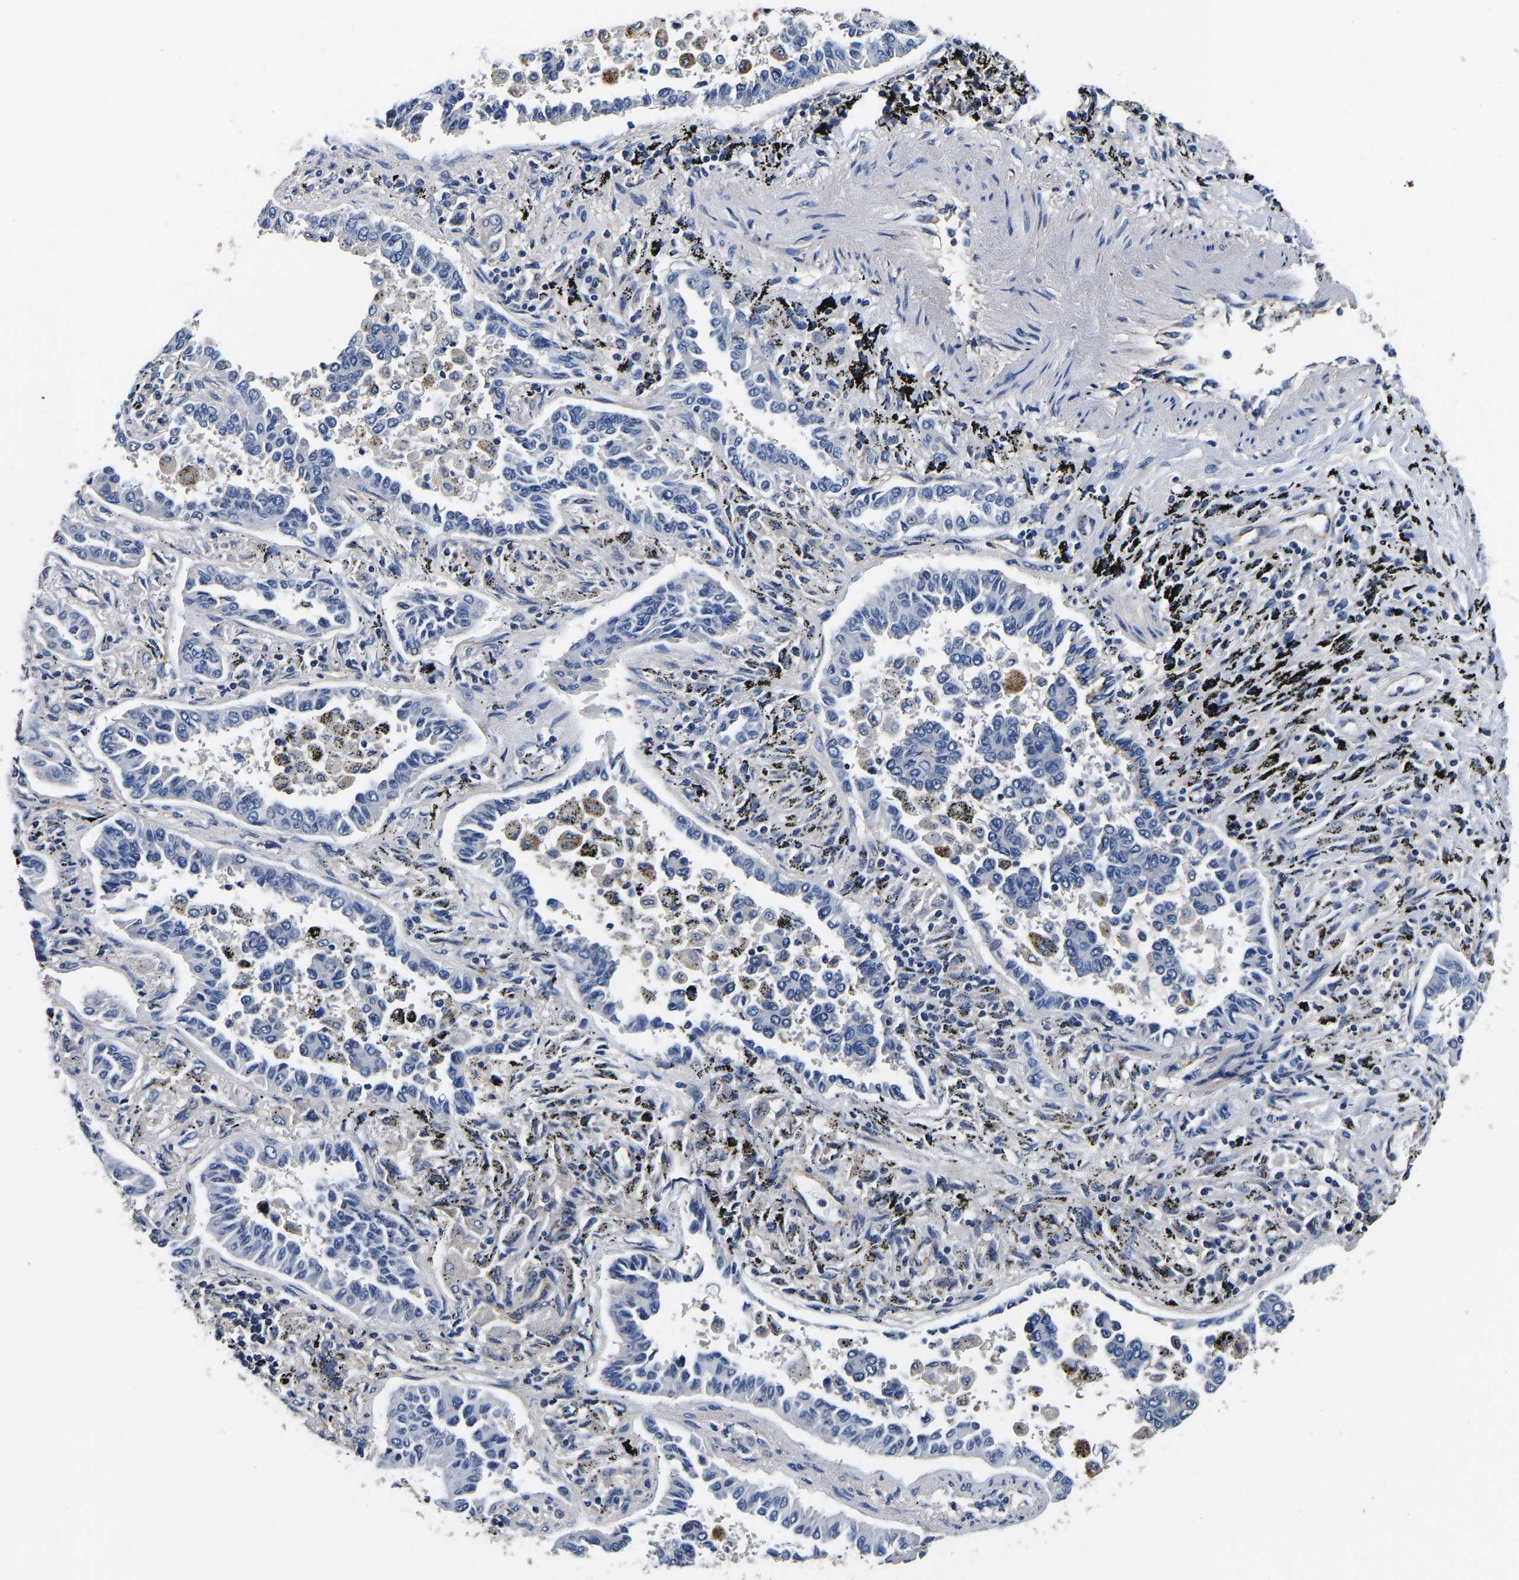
{"staining": {"intensity": "negative", "quantity": "none", "location": "none"}, "tissue": "lung cancer", "cell_type": "Tumor cells", "image_type": "cancer", "snomed": [{"axis": "morphology", "description": "Normal tissue, NOS"}, {"axis": "morphology", "description": "Adenocarcinoma, NOS"}, {"axis": "topography", "description": "Lung"}], "caption": "DAB (3,3'-diaminobenzidine) immunohistochemical staining of human lung cancer (adenocarcinoma) reveals no significant positivity in tumor cells.", "gene": "SH3GLB1", "patient": {"sex": "male", "age": 59}}